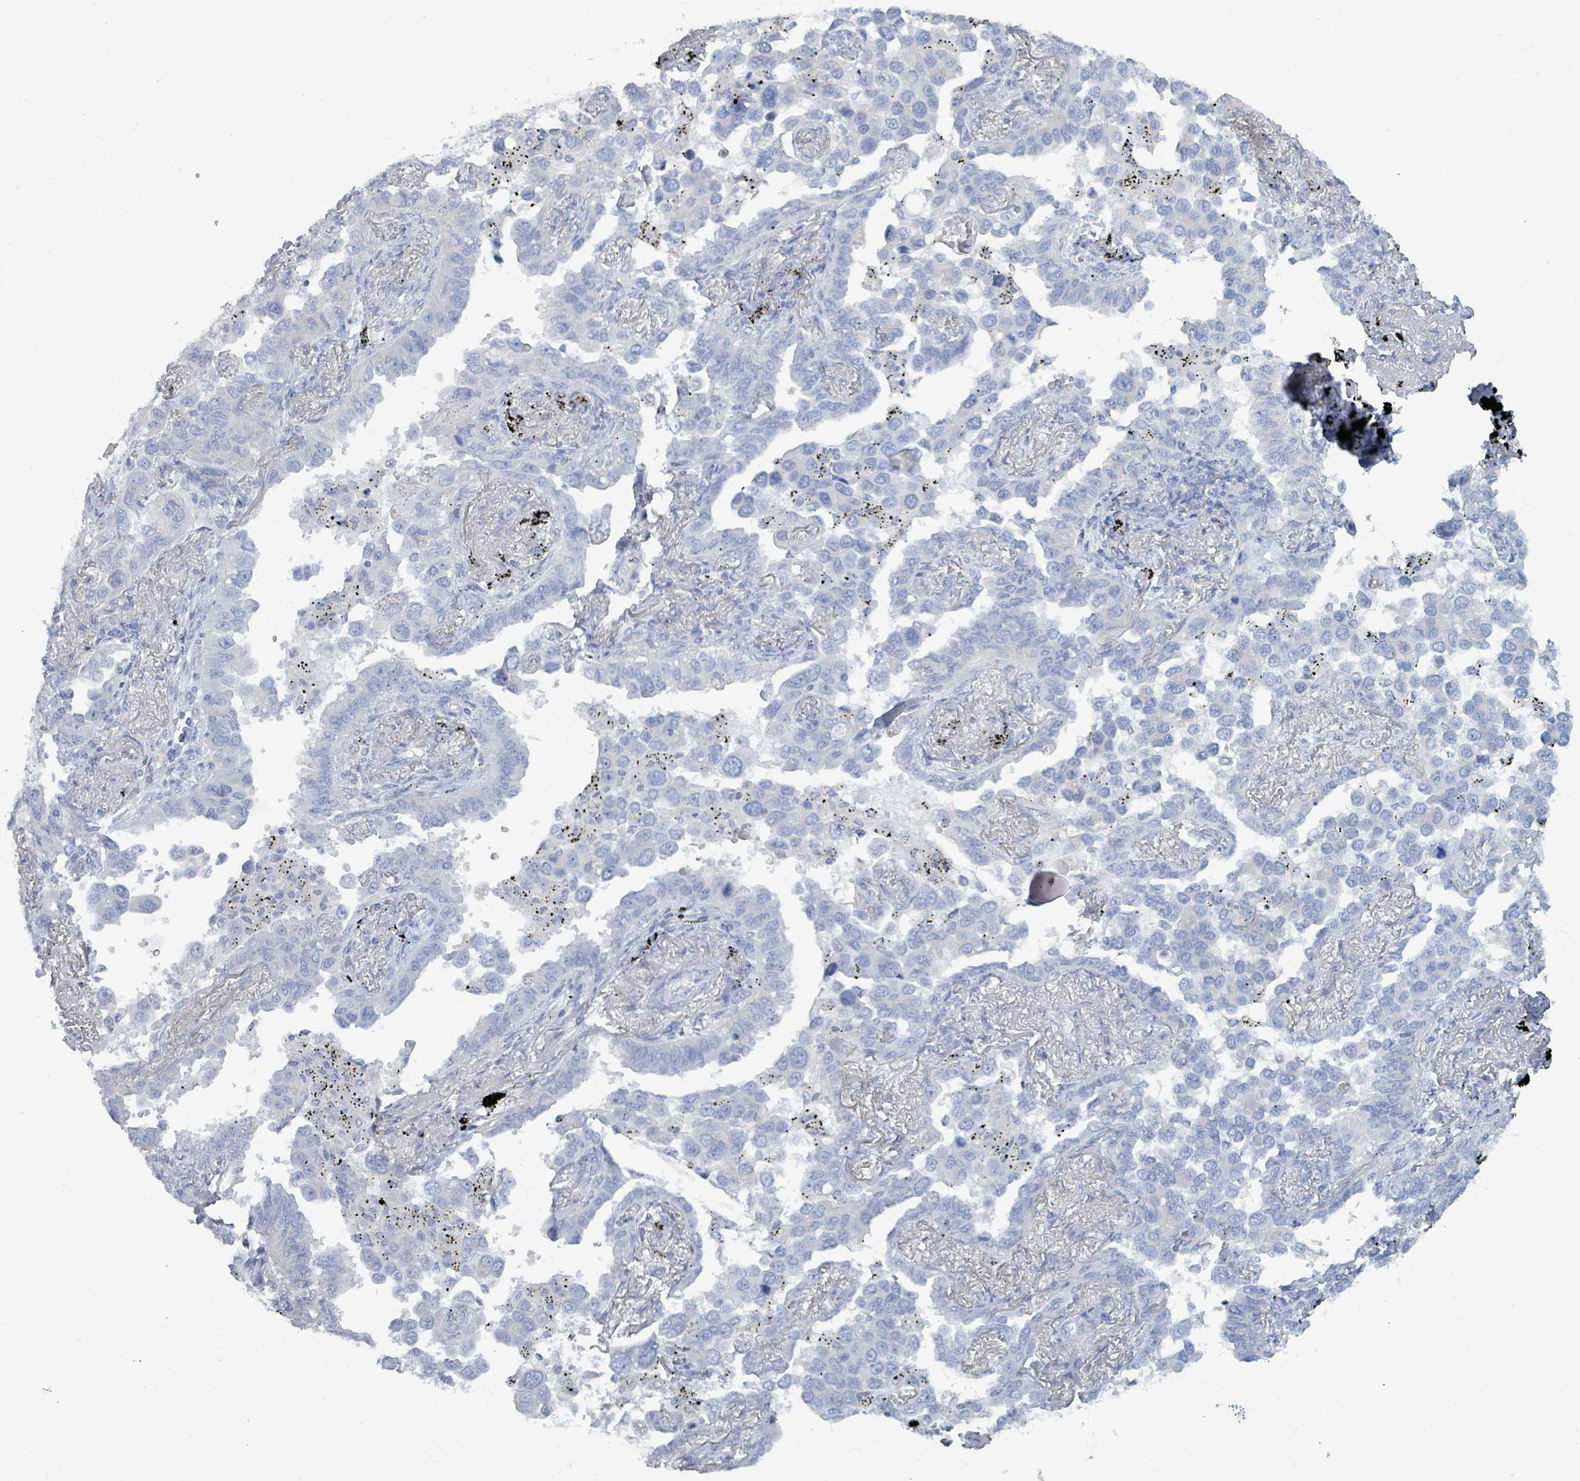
{"staining": {"intensity": "negative", "quantity": "none", "location": "none"}, "tissue": "lung cancer", "cell_type": "Tumor cells", "image_type": "cancer", "snomed": [{"axis": "morphology", "description": "Adenocarcinoma, NOS"}, {"axis": "topography", "description": "Lung"}], "caption": "Immunohistochemical staining of human lung cancer displays no significant expression in tumor cells.", "gene": "HEATR5A", "patient": {"sex": "male", "age": 67}}